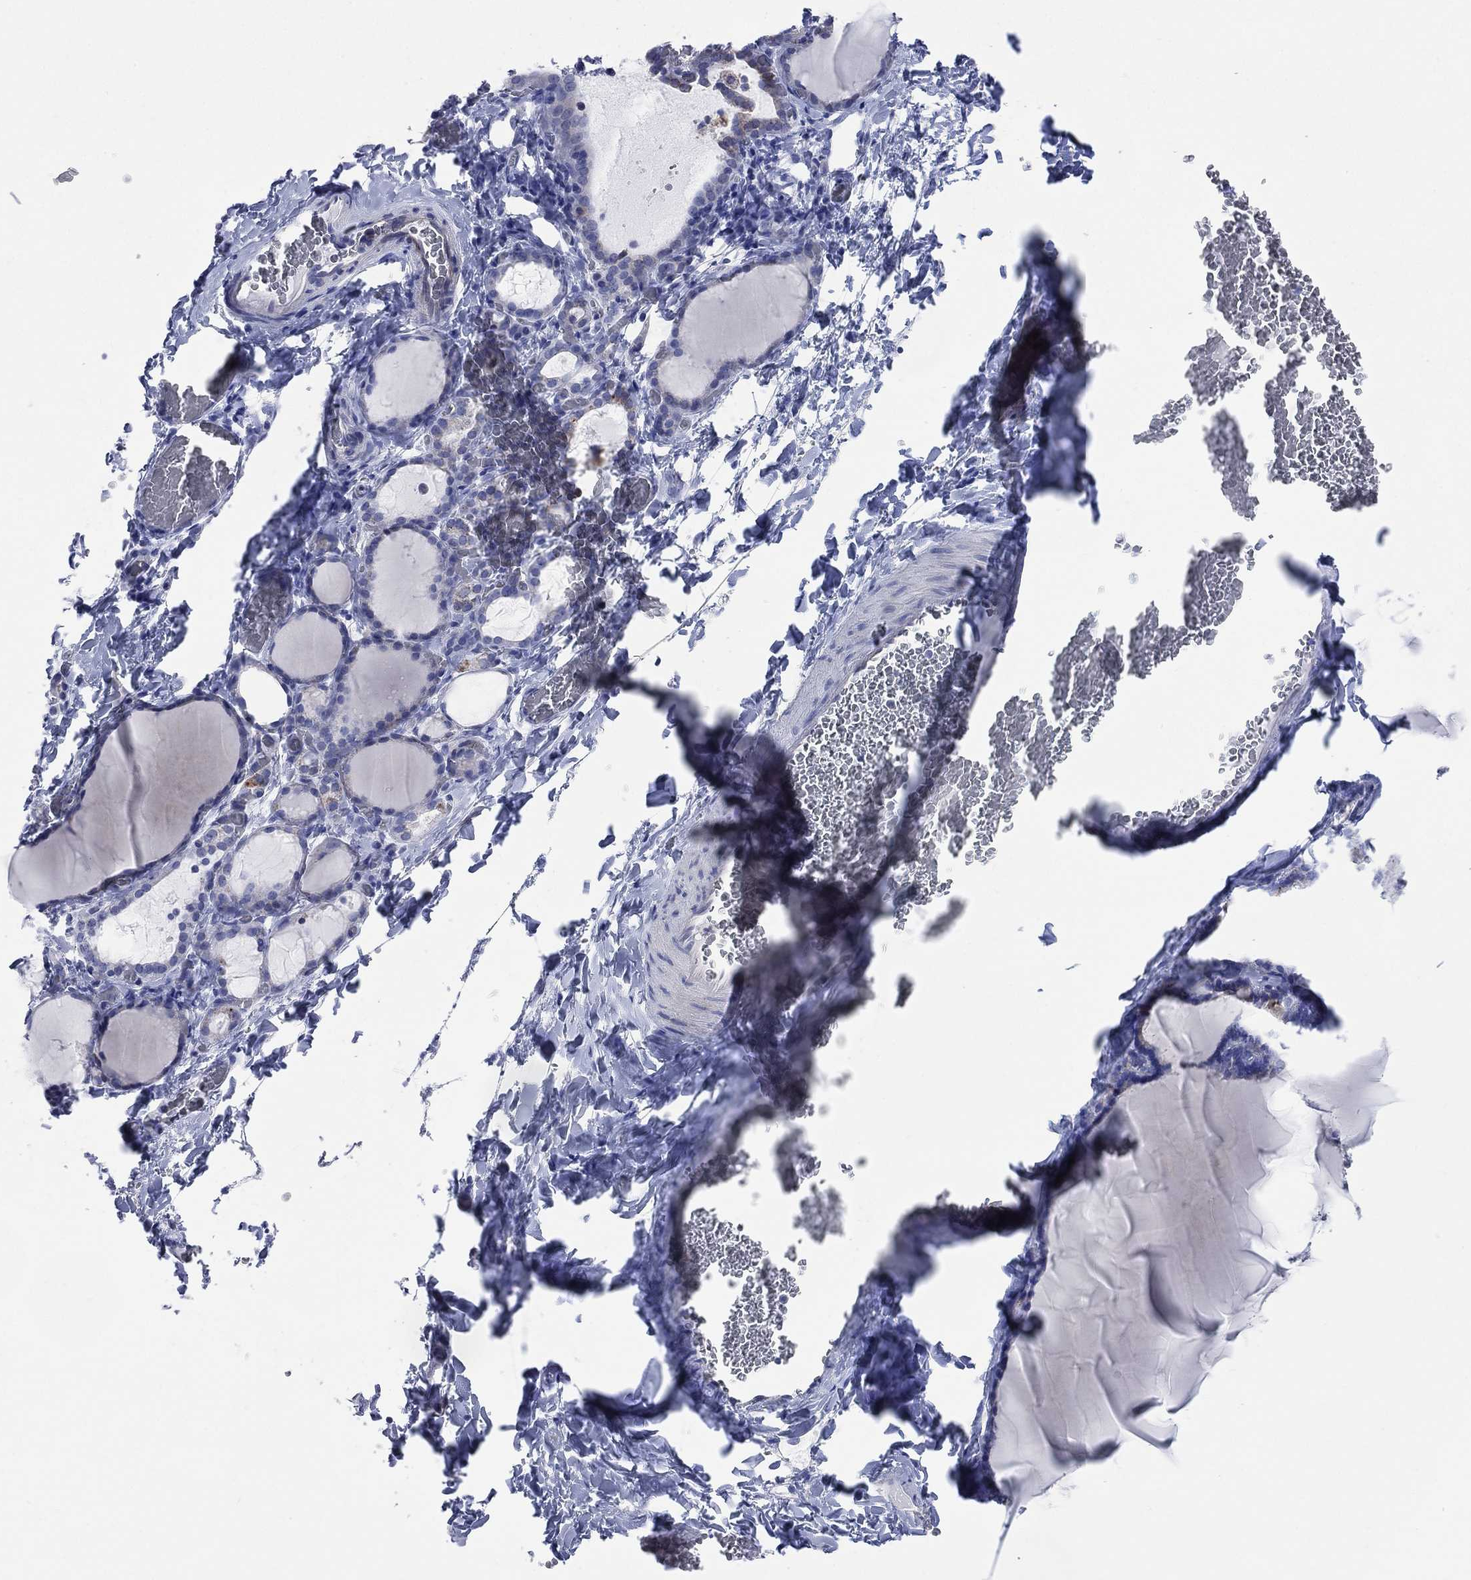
{"staining": {"intensity": "negative", "quantity": "none", "location": "none"}, "tissue": "thyroid gland", "cell_type": "Glandular cells", "image_type": "normal", "snomed": [{"axis": "morphology", "description": "Normal tissue, NOS"}, {"axis": "morphology", "description": "Hyperplasia, NOS"}, {"axis": "topography", "description": "Thyroid gland"}], "caption": "Human thyroid gland stained for a protein using immunohistochemistry (IHC) shows no staining in glandular cells.", "gene": "AKAP3", "patient": {"sex": "female", "age": 27}}